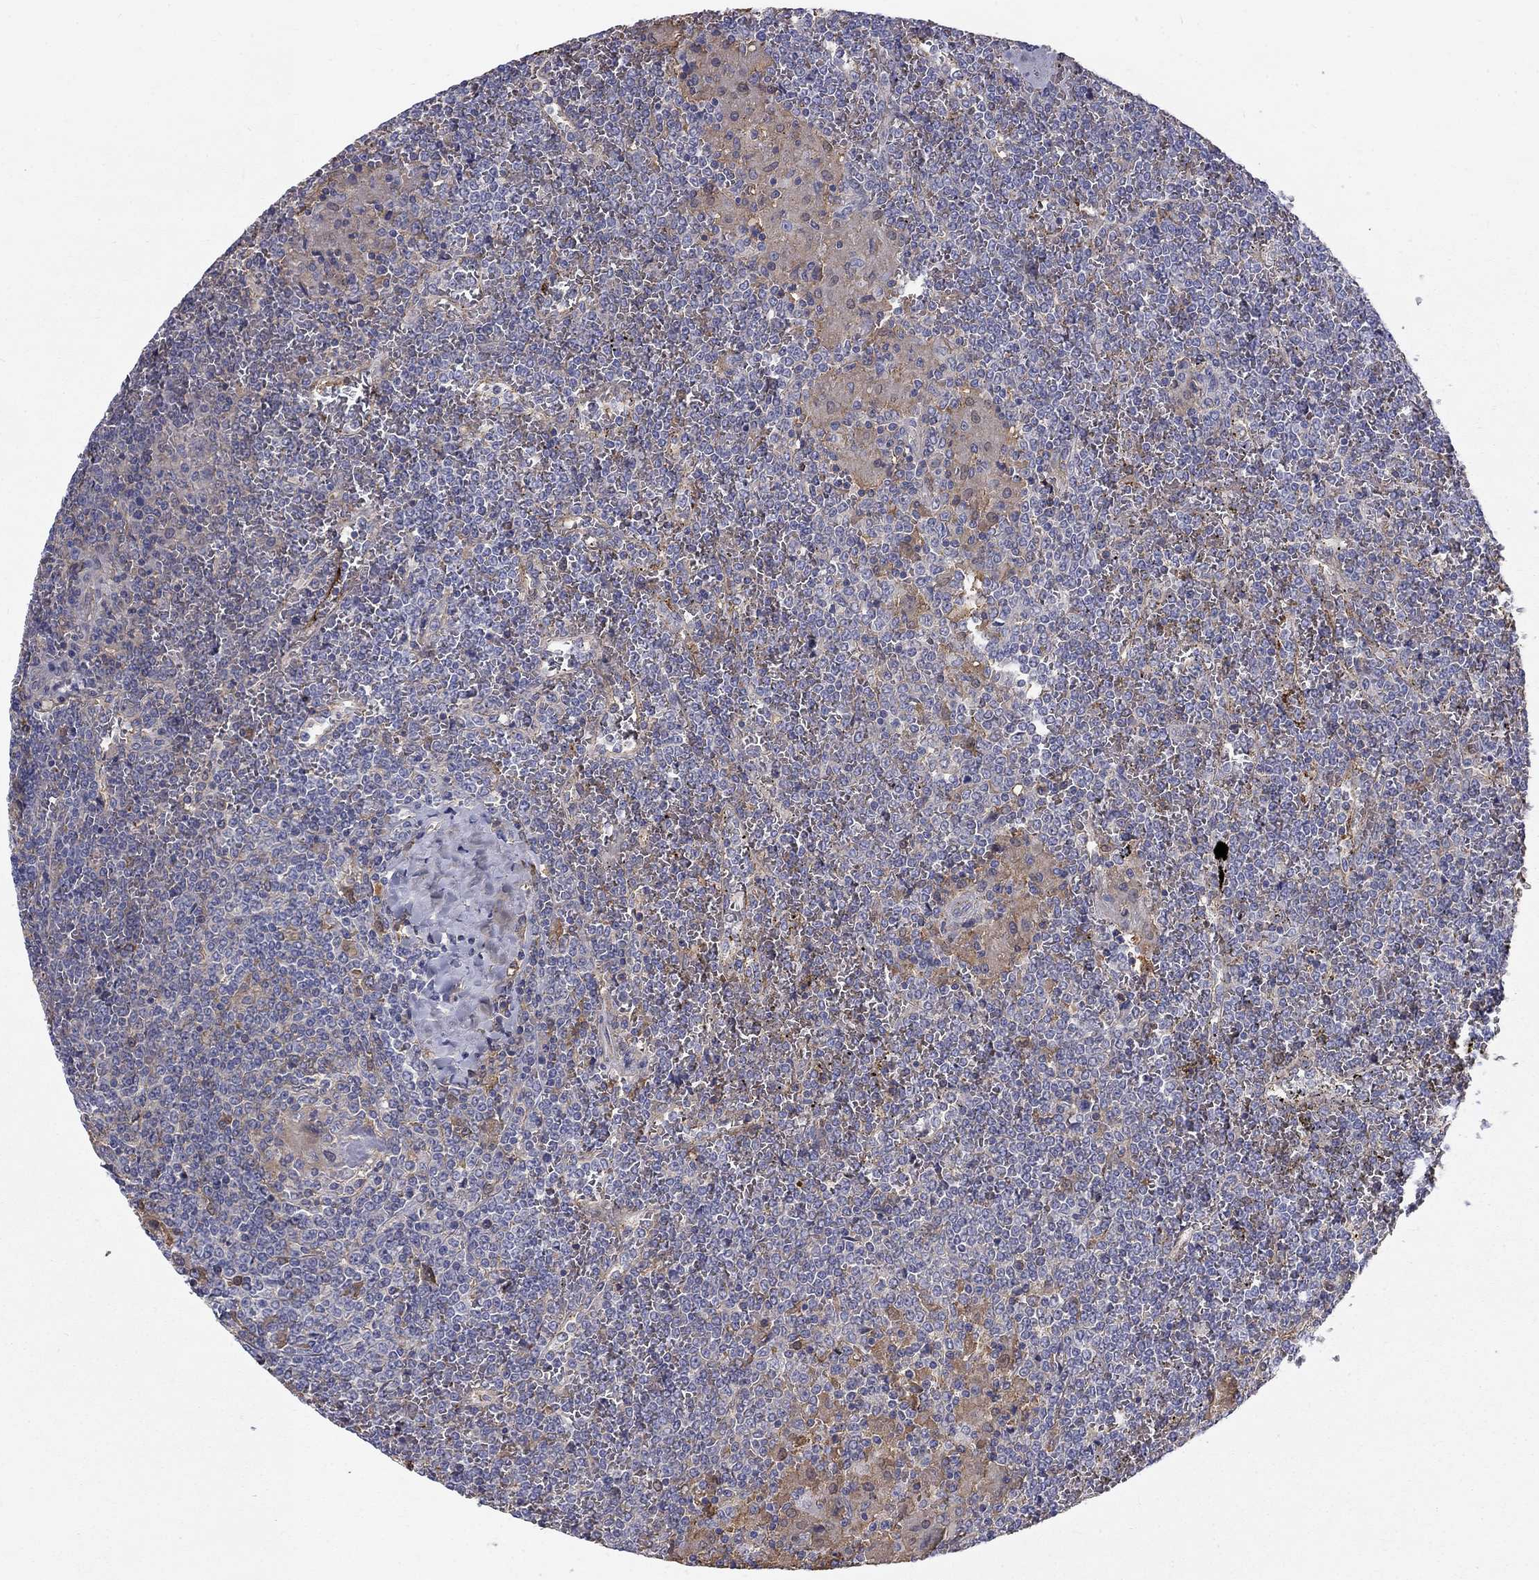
{"staining": {"intensity": "weak", "quantity": "25%-75%", "location": "cytoplasmic/membranous"}, "tissue": "lymphoma", "cell_type": "Tumor cells", "image_type": "cancer", "snomed": [{"axis": "morphology", "description": "Malignant lymphoma, non-Hodgkin's type, Low grade"}, {"axis": "topography", "description": "Spleen"}], "caption": "Immunohistochemistry image of neoplastic tissue: lymphoma stained using immunohistochemistry (IHC) demonstrates low levels of weak protein expression localized specifically in the cytoplasmic/membranous of tumor cells, appearing as a cytoplasmic/membranous brown color.", "gene": "EPDR1", "patient": {"sex": "female", "age": 19}}